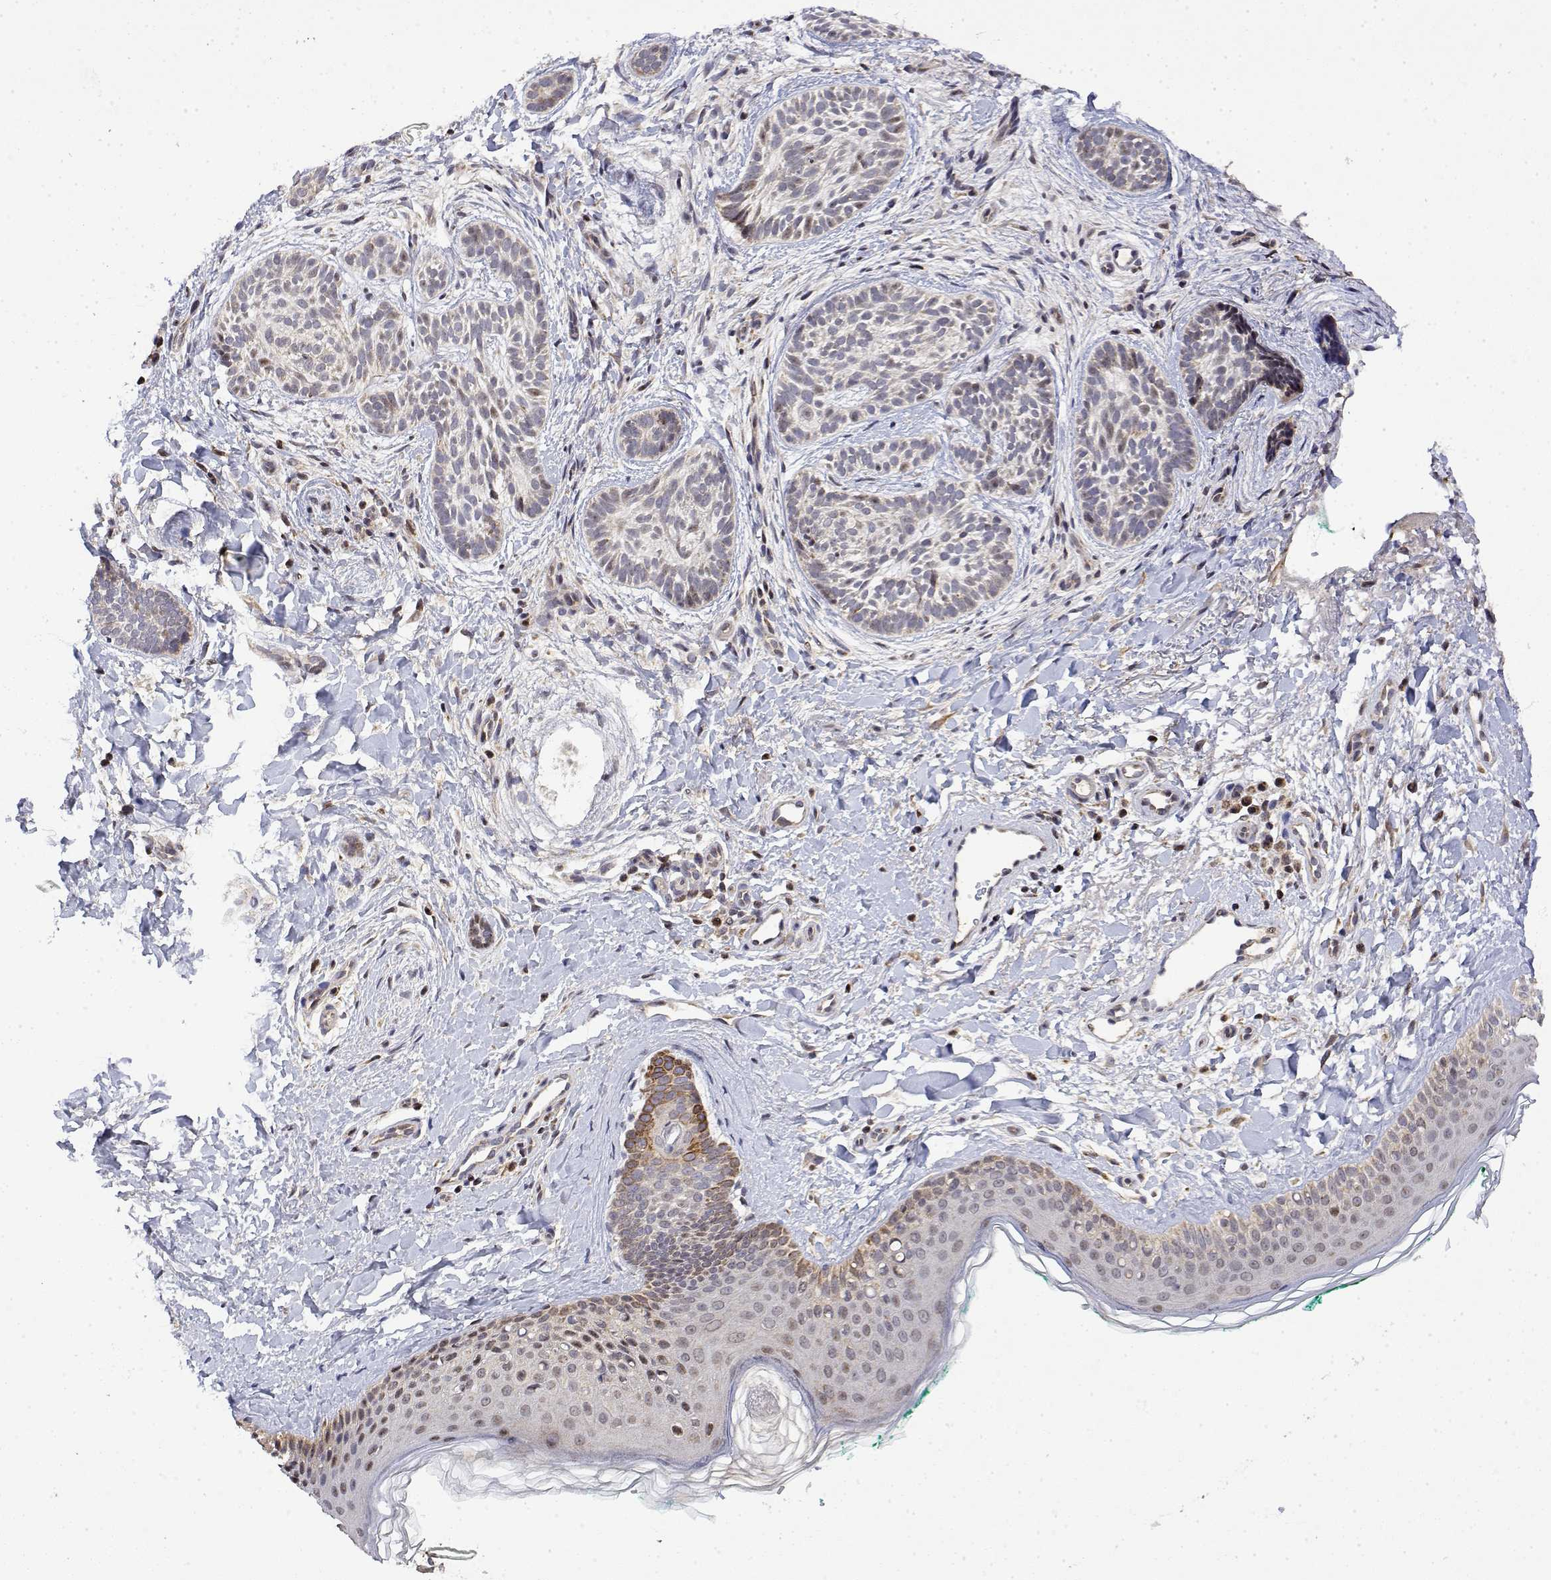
{"staining": {"intensity": "negative", "quantity": "none", "location": "none"}, "tissue": "skin cancer", "cell_type": "Tumor cells", "image_type": "cancer", "snomed": [{"axis": "morphology", "description": "Basal cell carcinoma"}, {"axis": "topography", "description": "Skin"}], "caption": "IHC micrograph of human skin basal cell carcinoma stained for a protein (brown), which shows no staining in tumor cells.", "gene": "GADD45GIP1", "patient": {"sex": "male", "age": 63}}